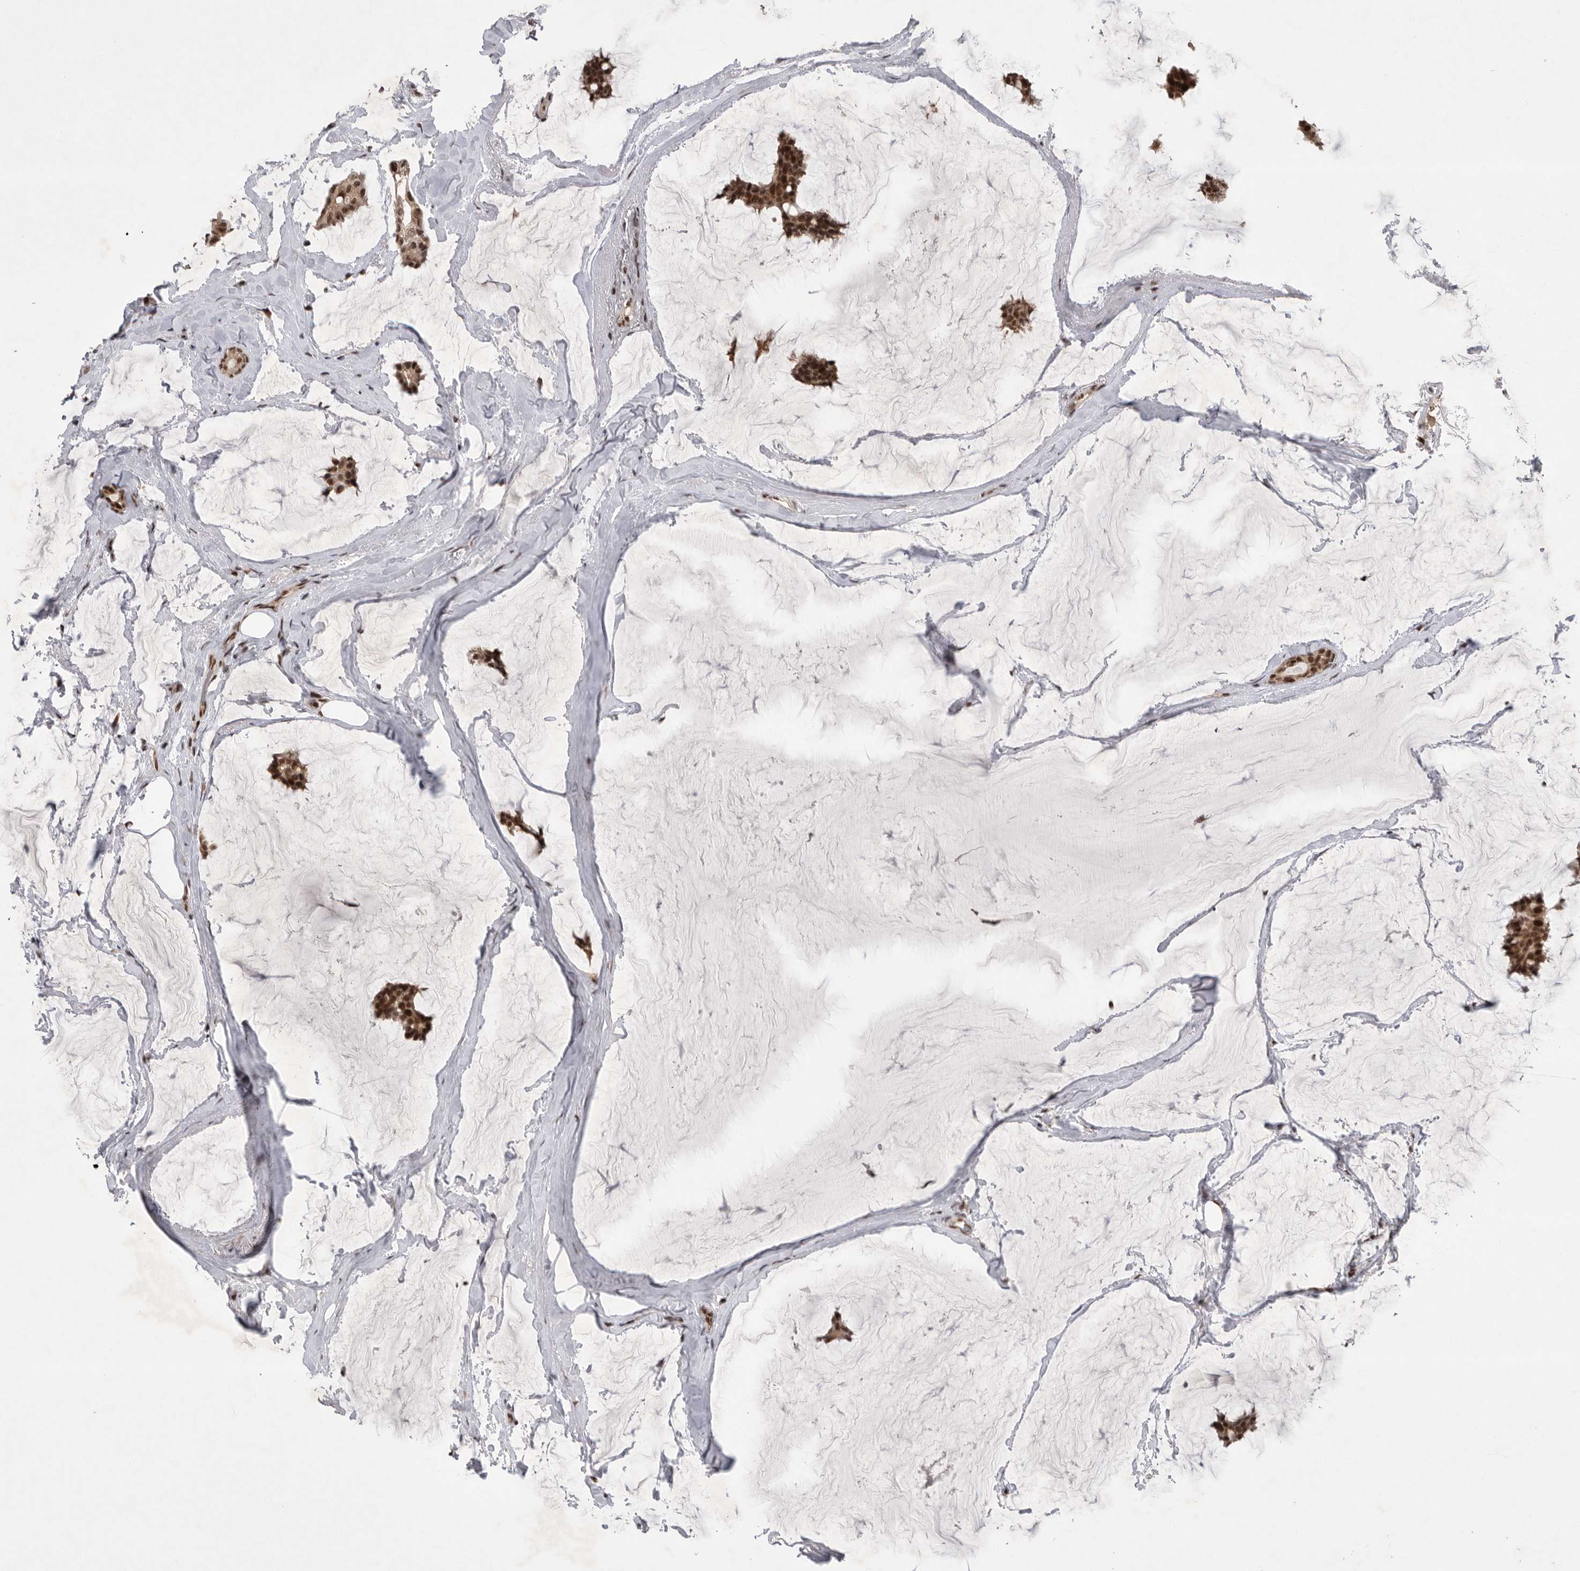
{"staining": {"intensity": "strong", "quantity": ">75%", "location": "nuclear"}, "tissue": "breast cancer", "cell_type": "Tumor cells", "image_type": "cancer", "snomed": [{"axis": "morphology", "description": "Duct carcinoma"}, {"axis": "topography", "description": "Breast"}], "caption": "Strong nuclear expression is appreciated in about >75% of tumor cells in breast intraductal carcinoma. (brown staining indicates protein expression, while blue staining denotes nuclei).", "gene": "ZNF830", "patient": {"sex": "female", "age": 93}}